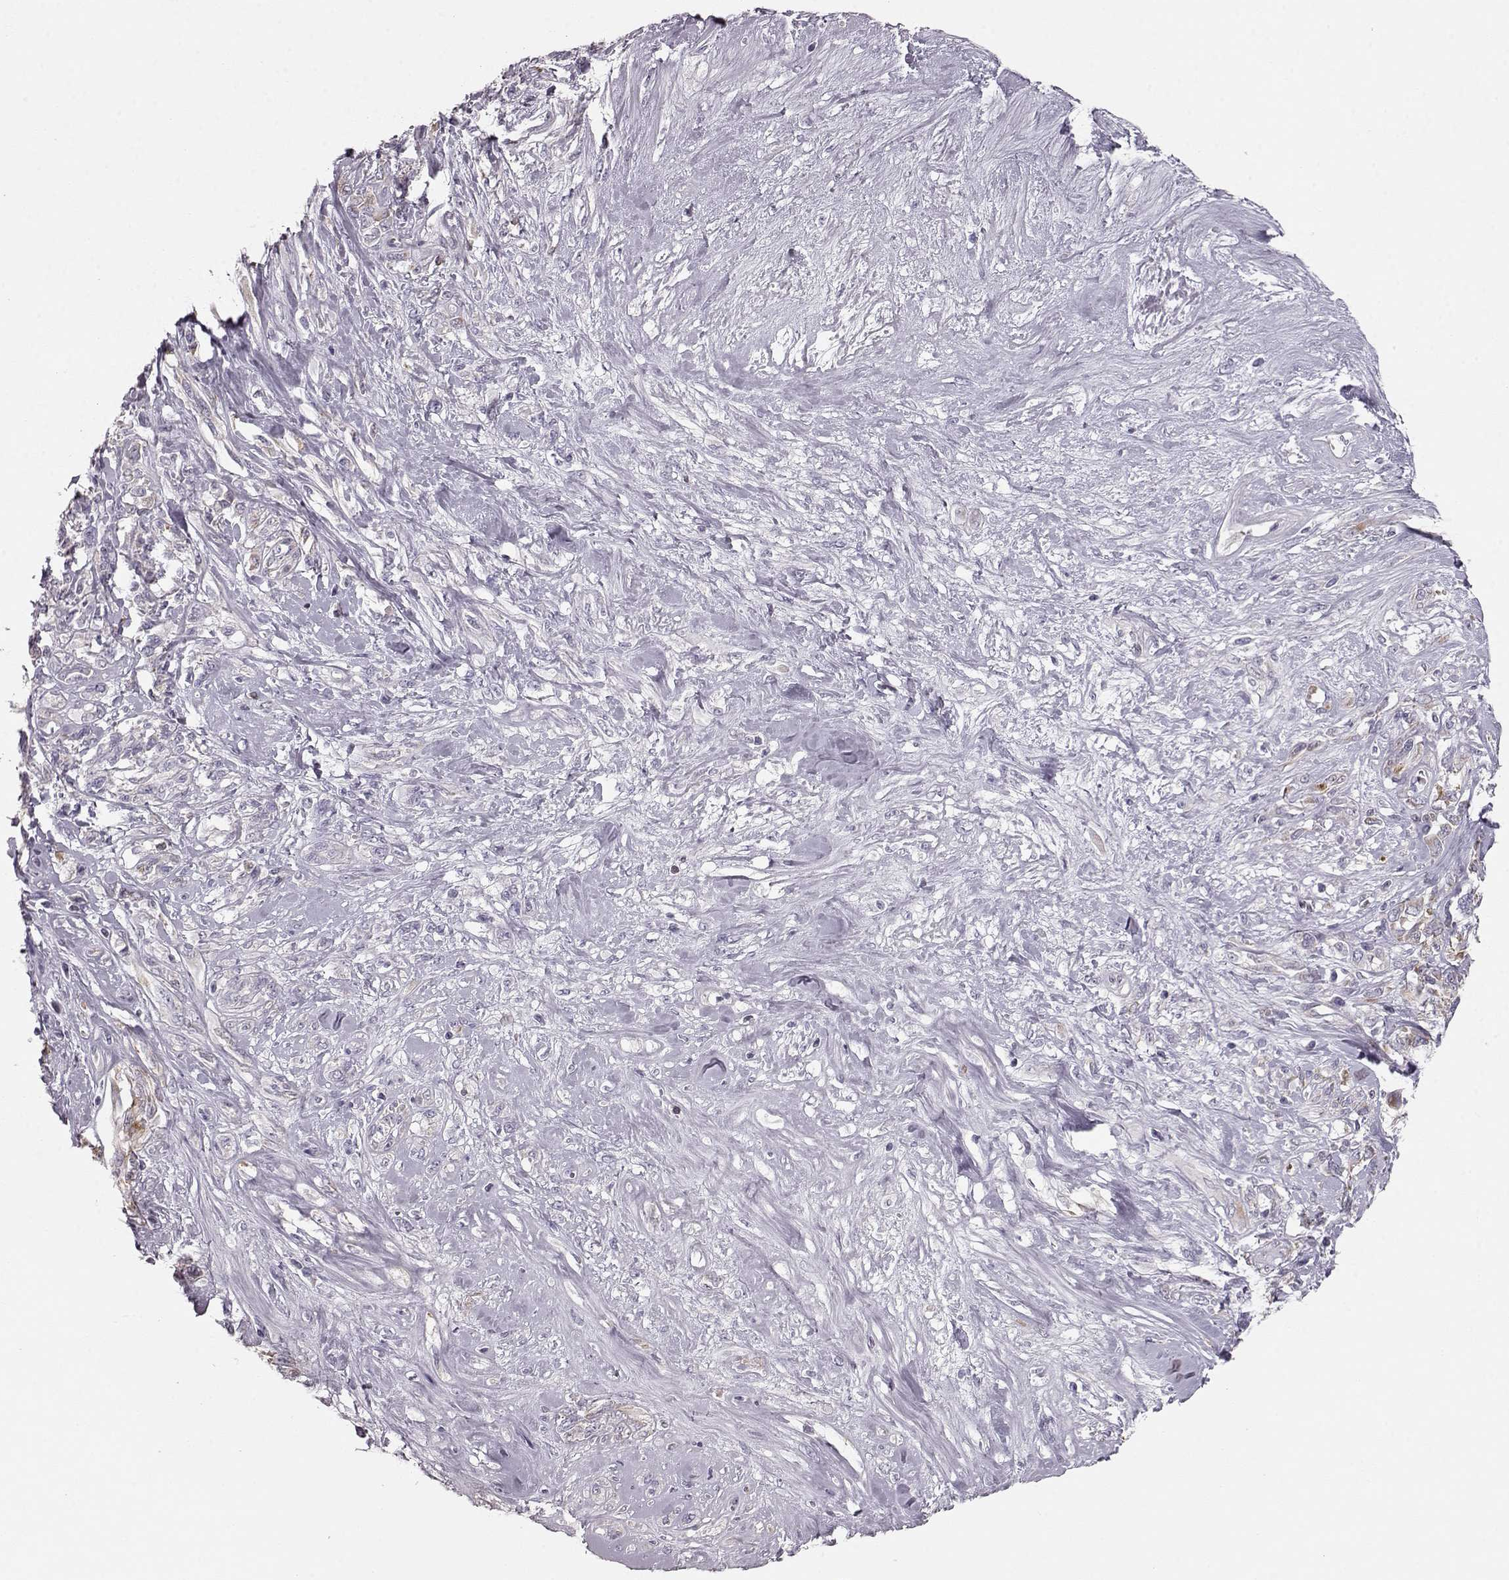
{"staining": {"intensity": "moderate", "quantity": "<25%", "location": "cytoplasmic/membranous"}, "tissue": "melanoma", "cell_type": "Tumor cells", "image_type": "cancer", "snomed": [{"axis": "morphology", "description": "Malignant melanoma, NOS"}, {"axis": "topography", "description": "Skin"}], "caption": "Human malignant melanoma stained with a protein marker displays moderate staining in tumor cells.", "gene": "ELOVL5", "patient": {"sex": "female", "age": 91}}